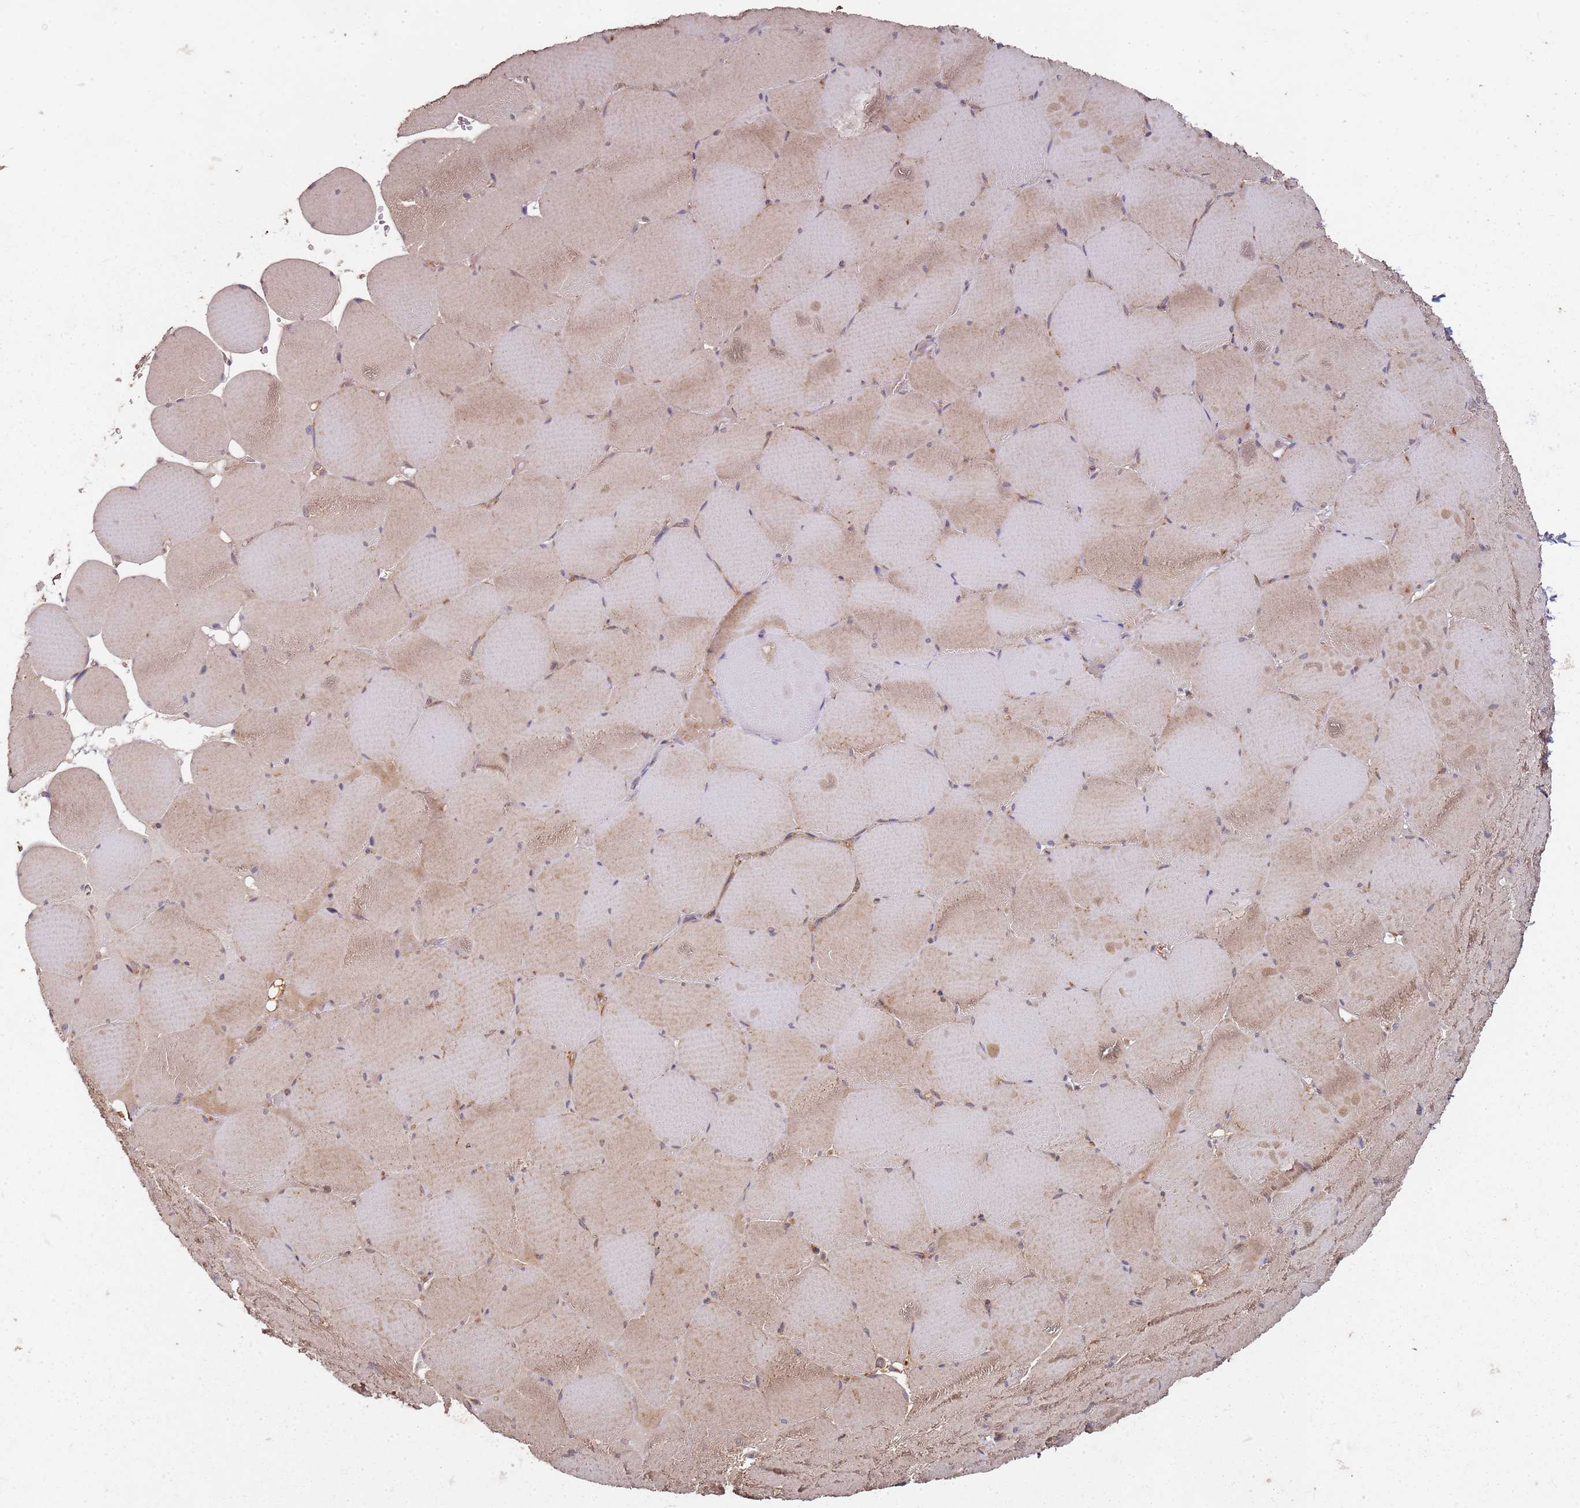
{"staining": {"intensity": "moderate", "quantity": "25%-75%", "location": "cytoplasmic/membranous"}, "tissue": "skeletal muscle", "cell_type": "Myocytes", "image_type": "normal", "snomed": [{"axis": "morphology", "description": "Normal tissue, NOS"}, {"axis": "topography", "description": "Skeletal muscle"}, {"axis": "topography", "description": "Head-Neck"}], "caption": "Moderate cytoplasmic/membranous protein expression is appreciated in about 25%-75% of myocytes in skeletal muscle. Using DAB (3,3'-diaminobenzidine) (brown) and hematoxylin (blue) stains, captured at high magnification using brightfield microscopy.", "gene": "SCGB2B2", "patient": {"sex": "male", "age": 66}}